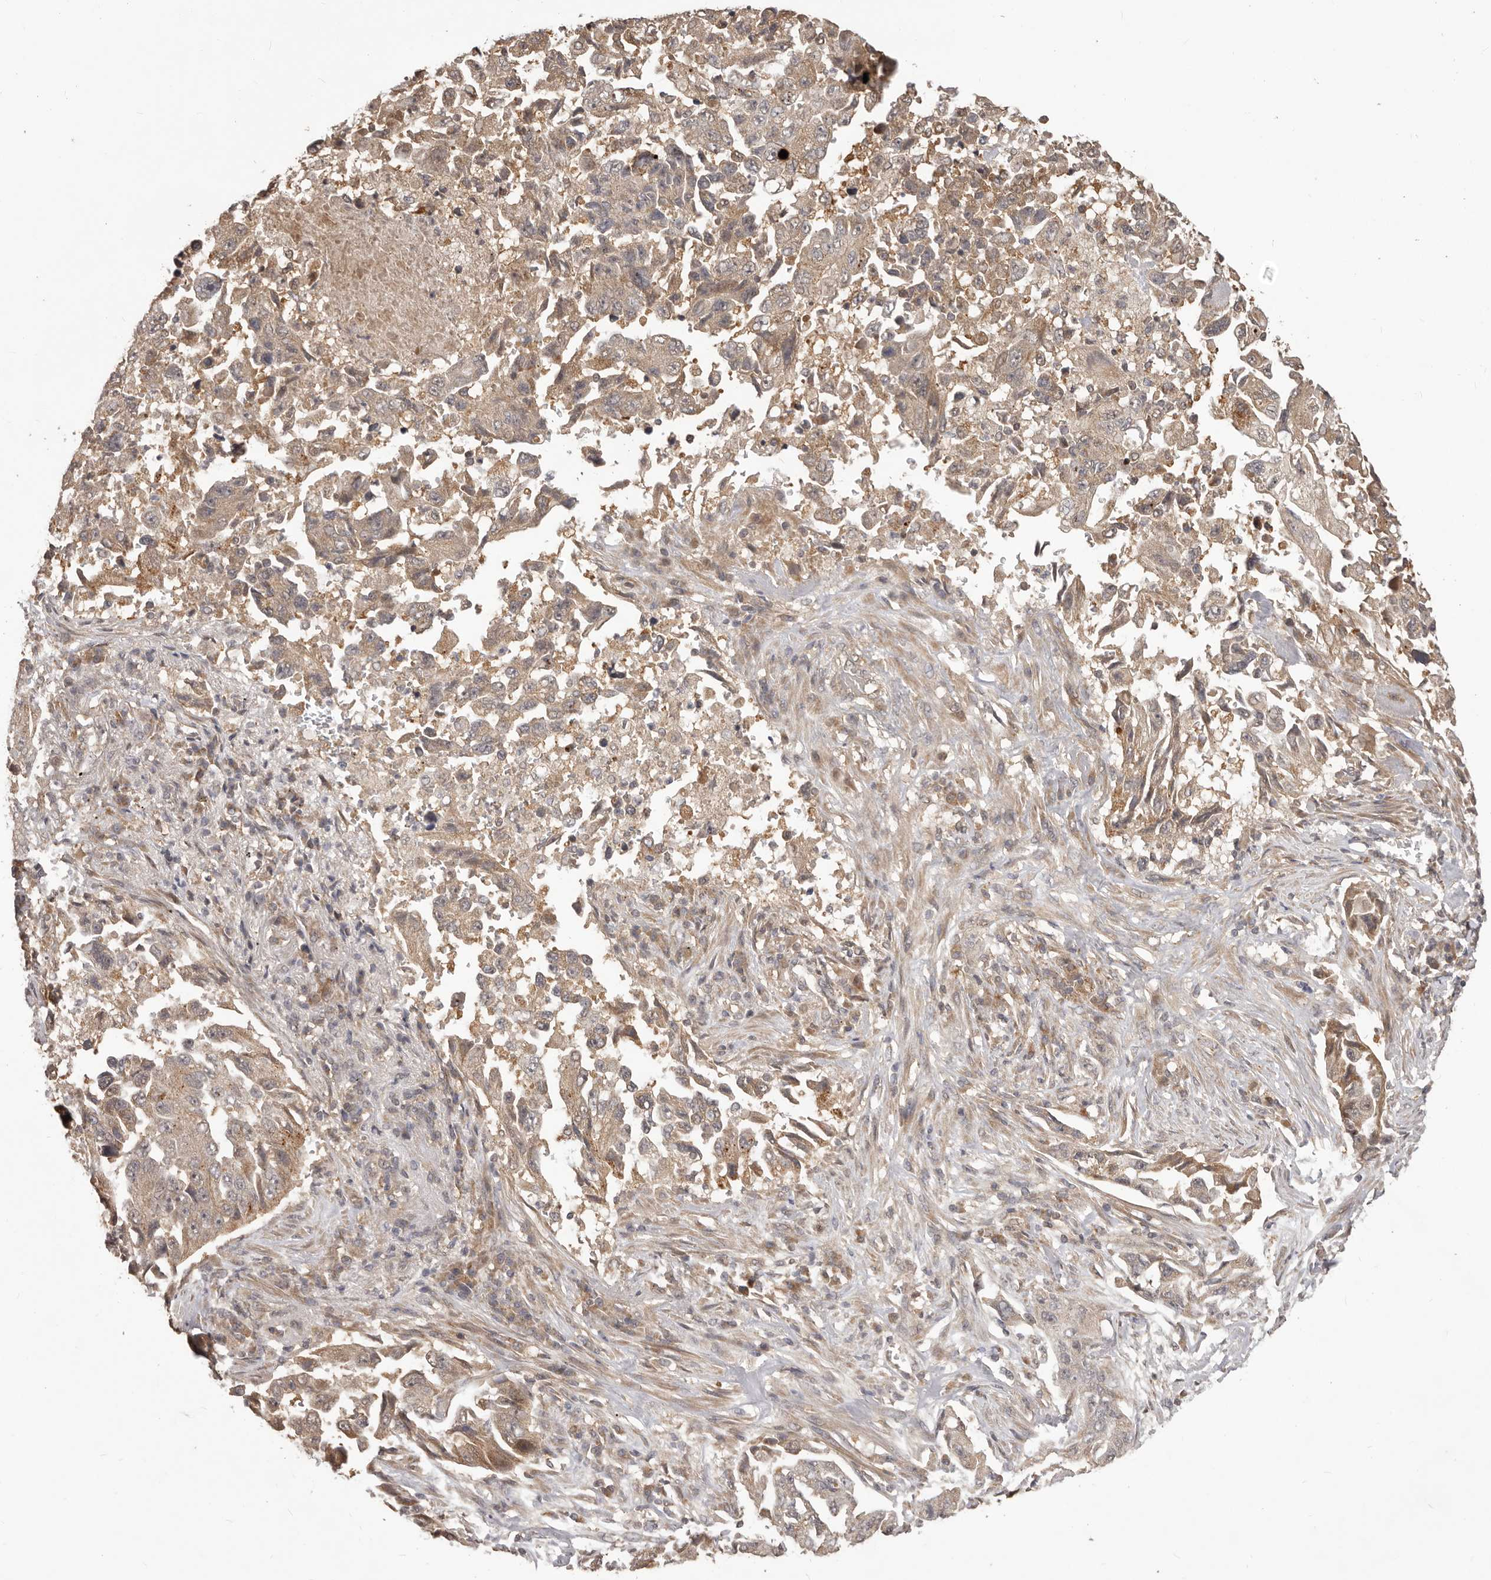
{"staining": {"intensity": "weak", "quantity": ">75%", "location": "cytoplasmic/membranous"}, "tissue": "lung cancer", "cell_type": "Tumor cells", "image_type": "cancer", "snomed": [{"axis": "morphology", "description": "Adenocarcinoma, NOS"}, {"axis": "topography", "description": "Lung"}], "caption": "The histopathology image reveals immunohistochemical staining of lung cancer. There is weak cytoplasmic/membranous expression is appreciated in about >75% of tumor cells.", "gene": "MTO1", "patient": {"sex": "female", "age": 51}}